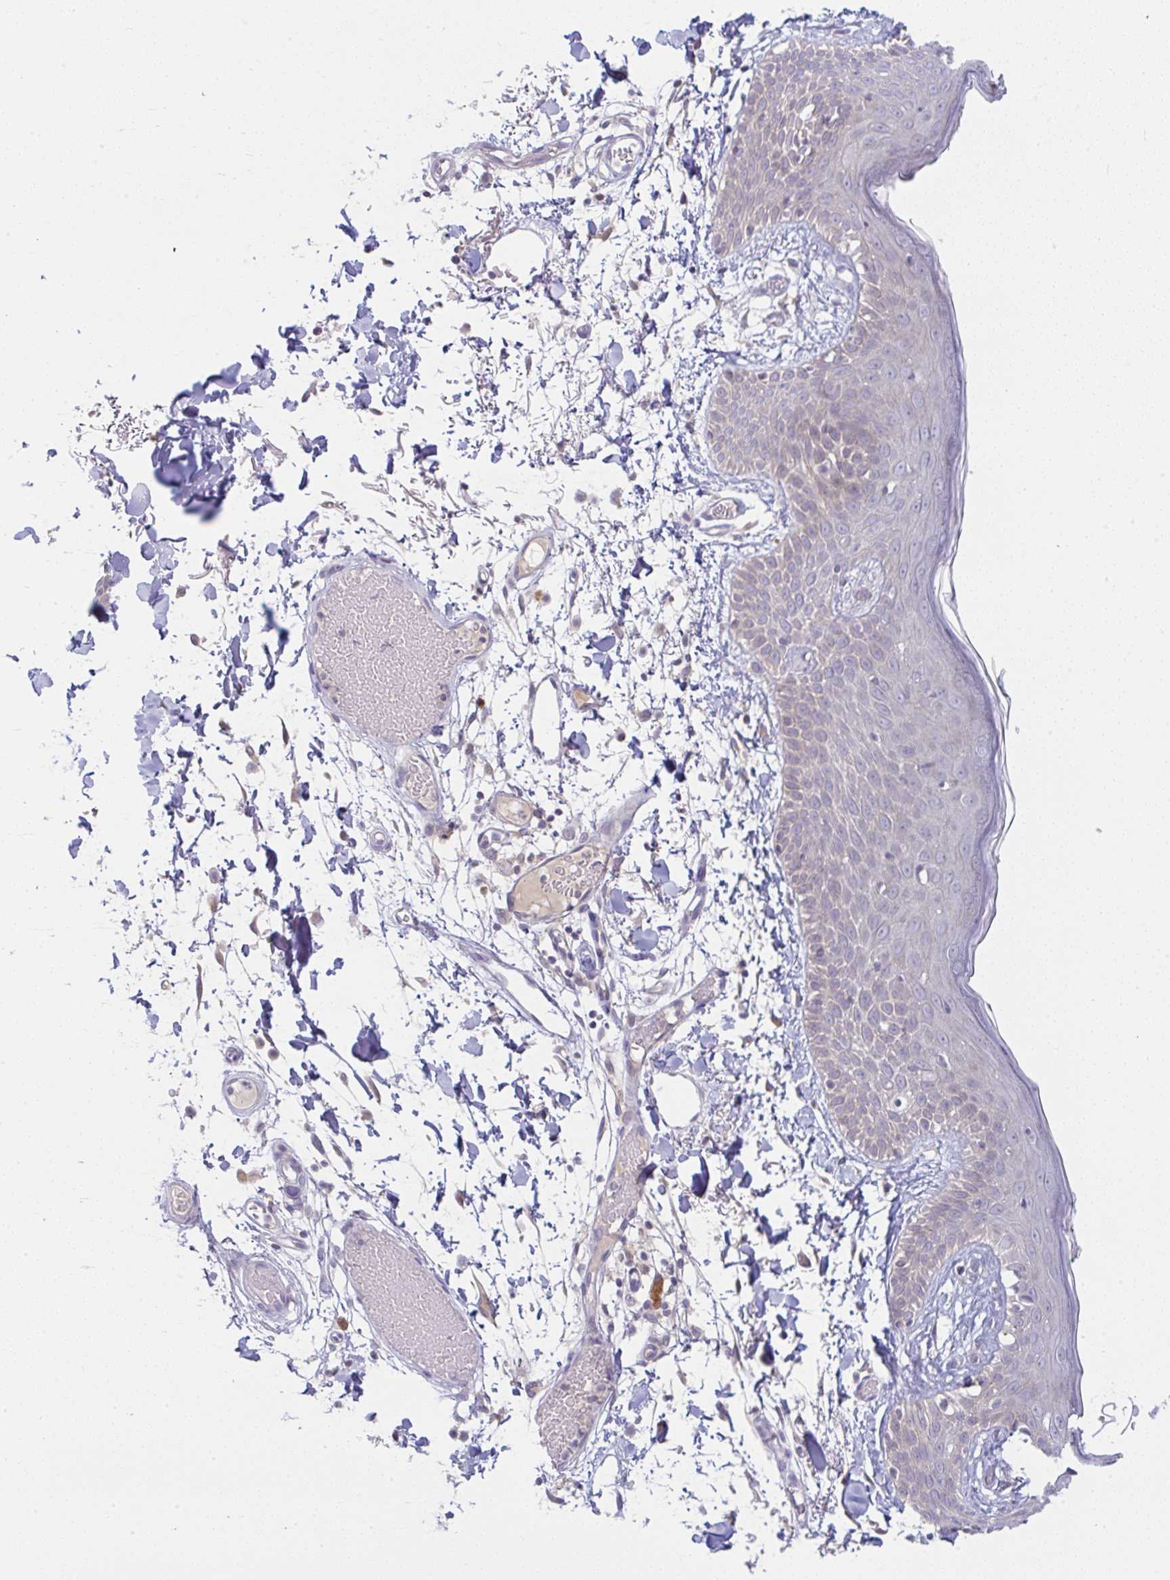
{"staining": {"intensity": "negative", "quantity": "none", "location": "none"}, "tissue": "skin", "cell_type": "Fibroblasts", "image_type": "normal", "snomed": [{"axis": "morphology", "description": "Normal tissue, NOS"}, {"axis": "topography", "description": "Skin"}], "caption": "Fibroblasts are negative for brown protein staining in unremarkable skin. (Brightfield microscopy of DAB immunohistochemistry (IHC) at high magnification).", "gene": "DERL2", "patient": {"sex": "male", "age": 79}}